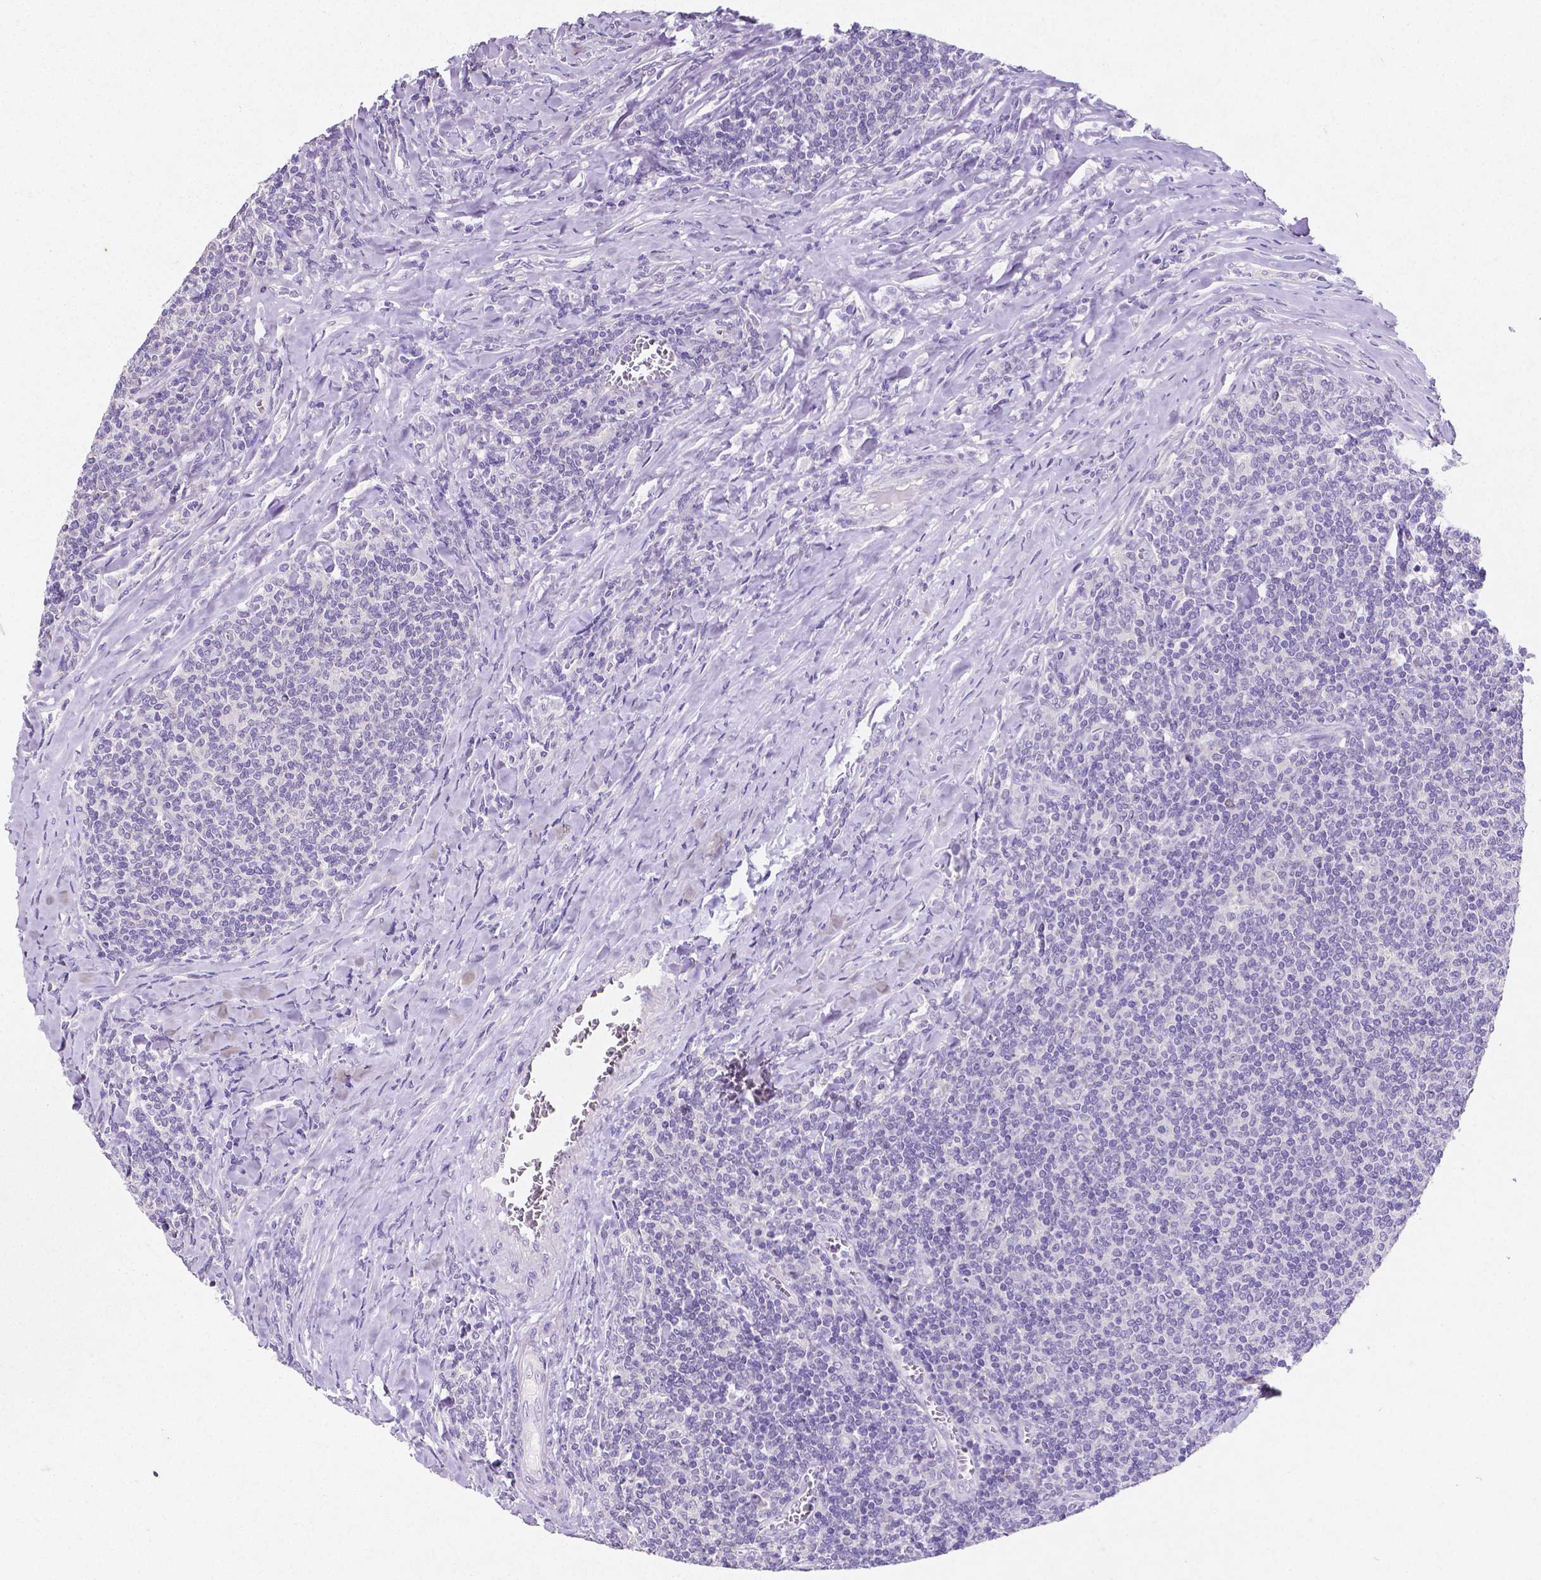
{"staining": {"intensity": "negative", "quantity": "none", "location": "none"}, "tissue": "lymphoma", "cell_type": "Tumor cells", "image_type": "cancer", "snomed": [{"axis": "morphology", "description": "Malignant lymphoma, non-Hodgkin's type, Low grade"}, {"axis": "topography", "description": "Lymph node"}], "caption": "This is a micrograph of immunohistochemistry staining of malignant lymphoma, non-Hodgkin's type (low-grade), which shows no expression in tumor cells.", "gene": "SATB2", "patient": {"sex": "male", "age": 52}}